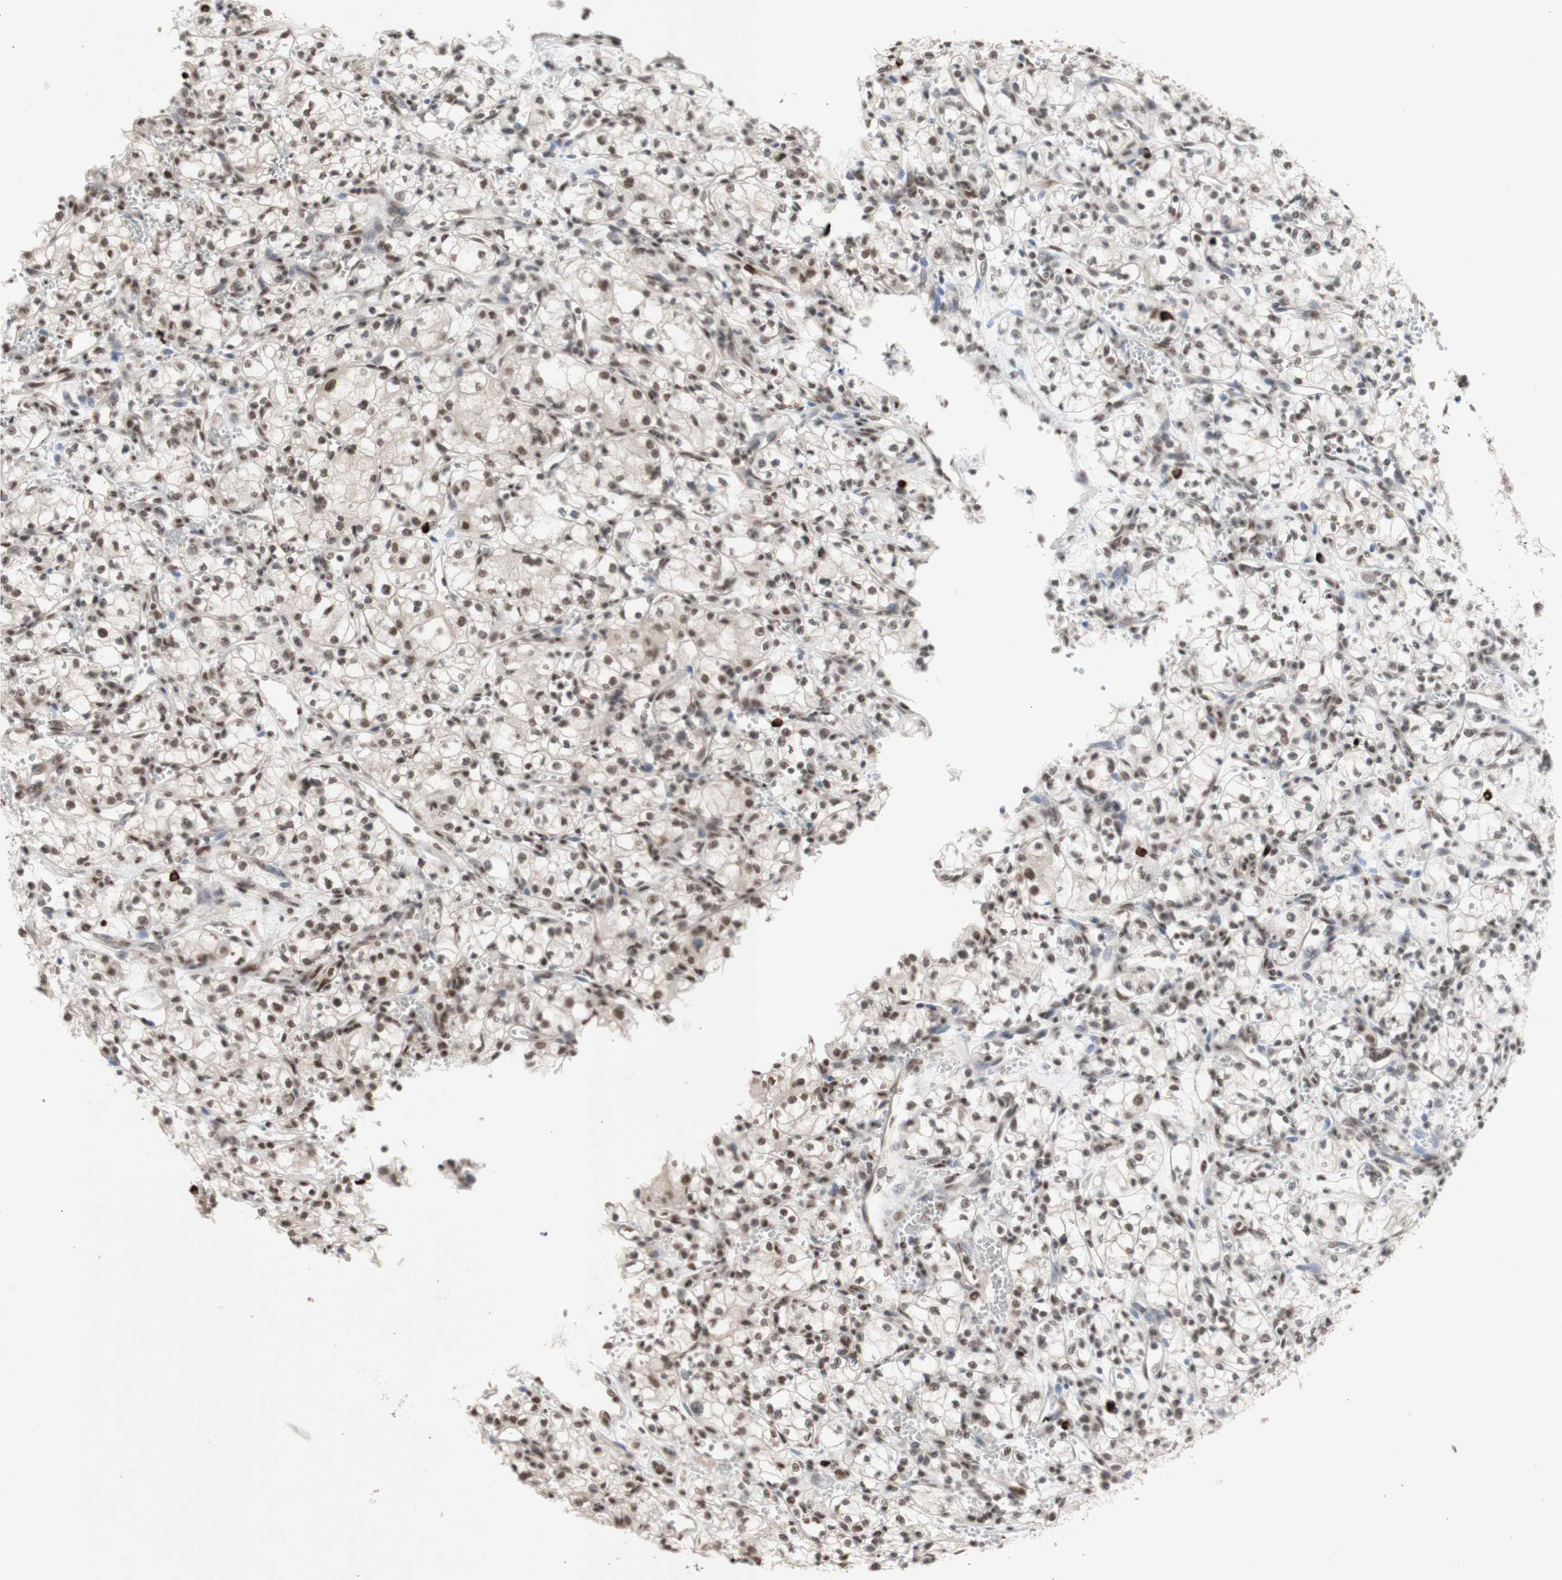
{"staining": {"intensity": "weak", "quantity": ">75%", "location": "nuclear"}, "tissue": "renal cancer", "cell_type": "Tumor cells", "image_type": "cancer", "snomed": [{"axis": "morphology", "description": "Normal tissue, NOS"}, {"axis": "morphology", "description": "Adenocarcinoma, NOS"}, {"axis": "topography", "description": "Kidney"}], "caption": "Human renal adenocarcinoma stained with a brown dye demonstrates weak nuclear positive expression in approximately >75% of tumor cells.", "gene": "SFPQ", "patient": {"sex": "male", "age": 59}}